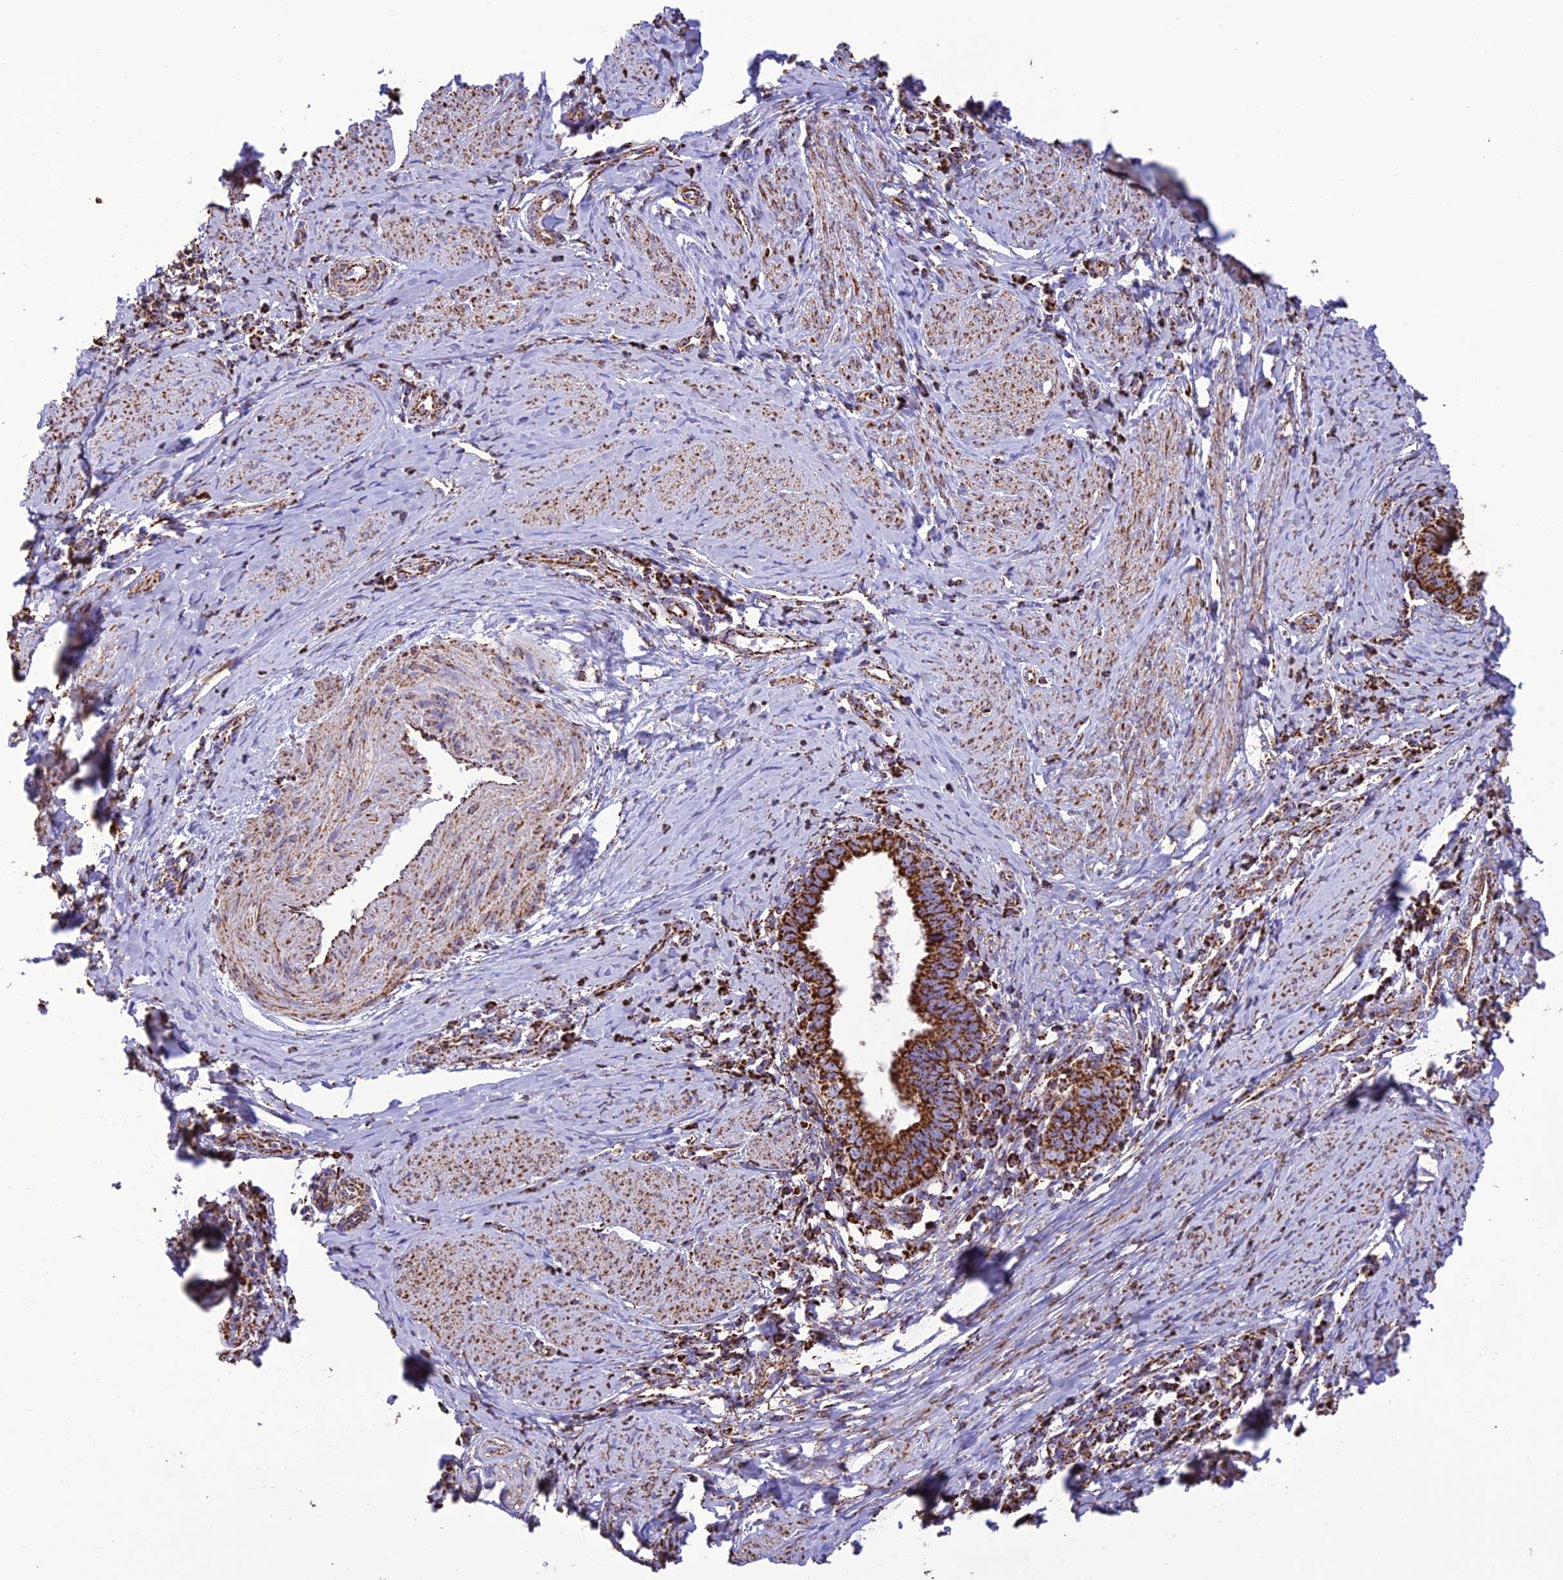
{"staining": {"intensity": "strong", "quantity": ">75%", "location": "cytoplasmic/membranous"}, "tissue": "cervical cancer", "cell_type": "Tumor cells", "image_type": "cancer", "snomed": [{"axis": "morphology", "description": "Adenocarcinoma, NOS"}, {"axis": "topography", "description": "Cervix"}], "caption": "Immunohistochemistry of cervical cancer (adenocarcinoma) exhibits high levels of strong cytoplasmic/membranous expression in approximately >75% of tumor cells. The staining was performed using DAB to visualize the protein expression in brown, while the nuclei were stained in blue with hematoxylin (Magnification: 20x).", "gene": "NDUFAF1", "patient": {"sex": "female", "age": 36}}